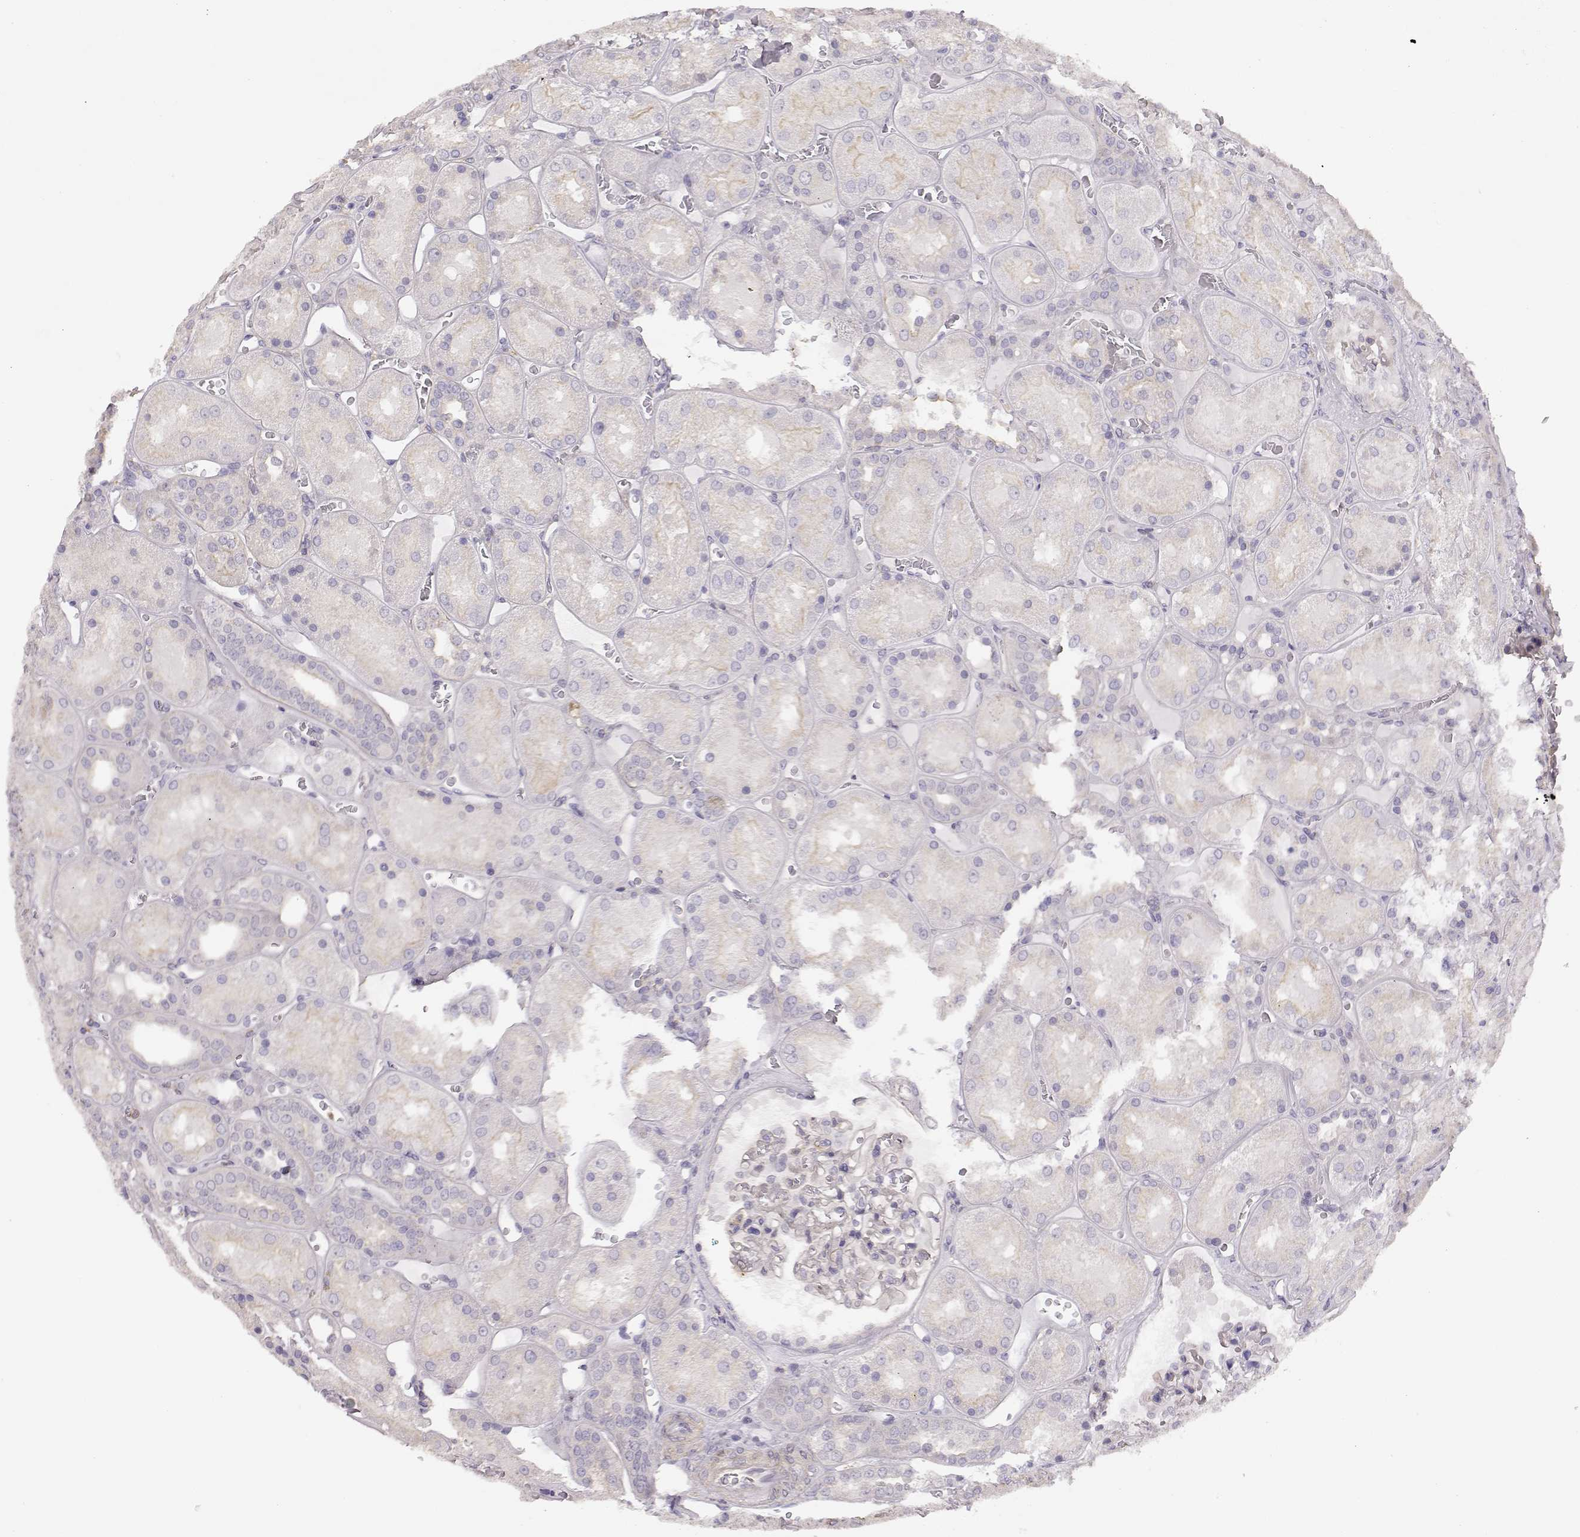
{"staining": {"intensity": "negative", "quantity": "none", "location": "none"}, "tissue": "kidney", "cell_type": "Cells in glomeruli", "image_type": "normal", "snomed": [{"axis": "morphology", "description": "Normal tissue, NOS"}, {"axis": "topography", "description": "Kidney"}], "caption": "Human kidney stained for a protein using IHC exhibits no expression in cells in glomeruli.", "gene": "DAPL1", "patient": {"sex": "male", "age": 73}}